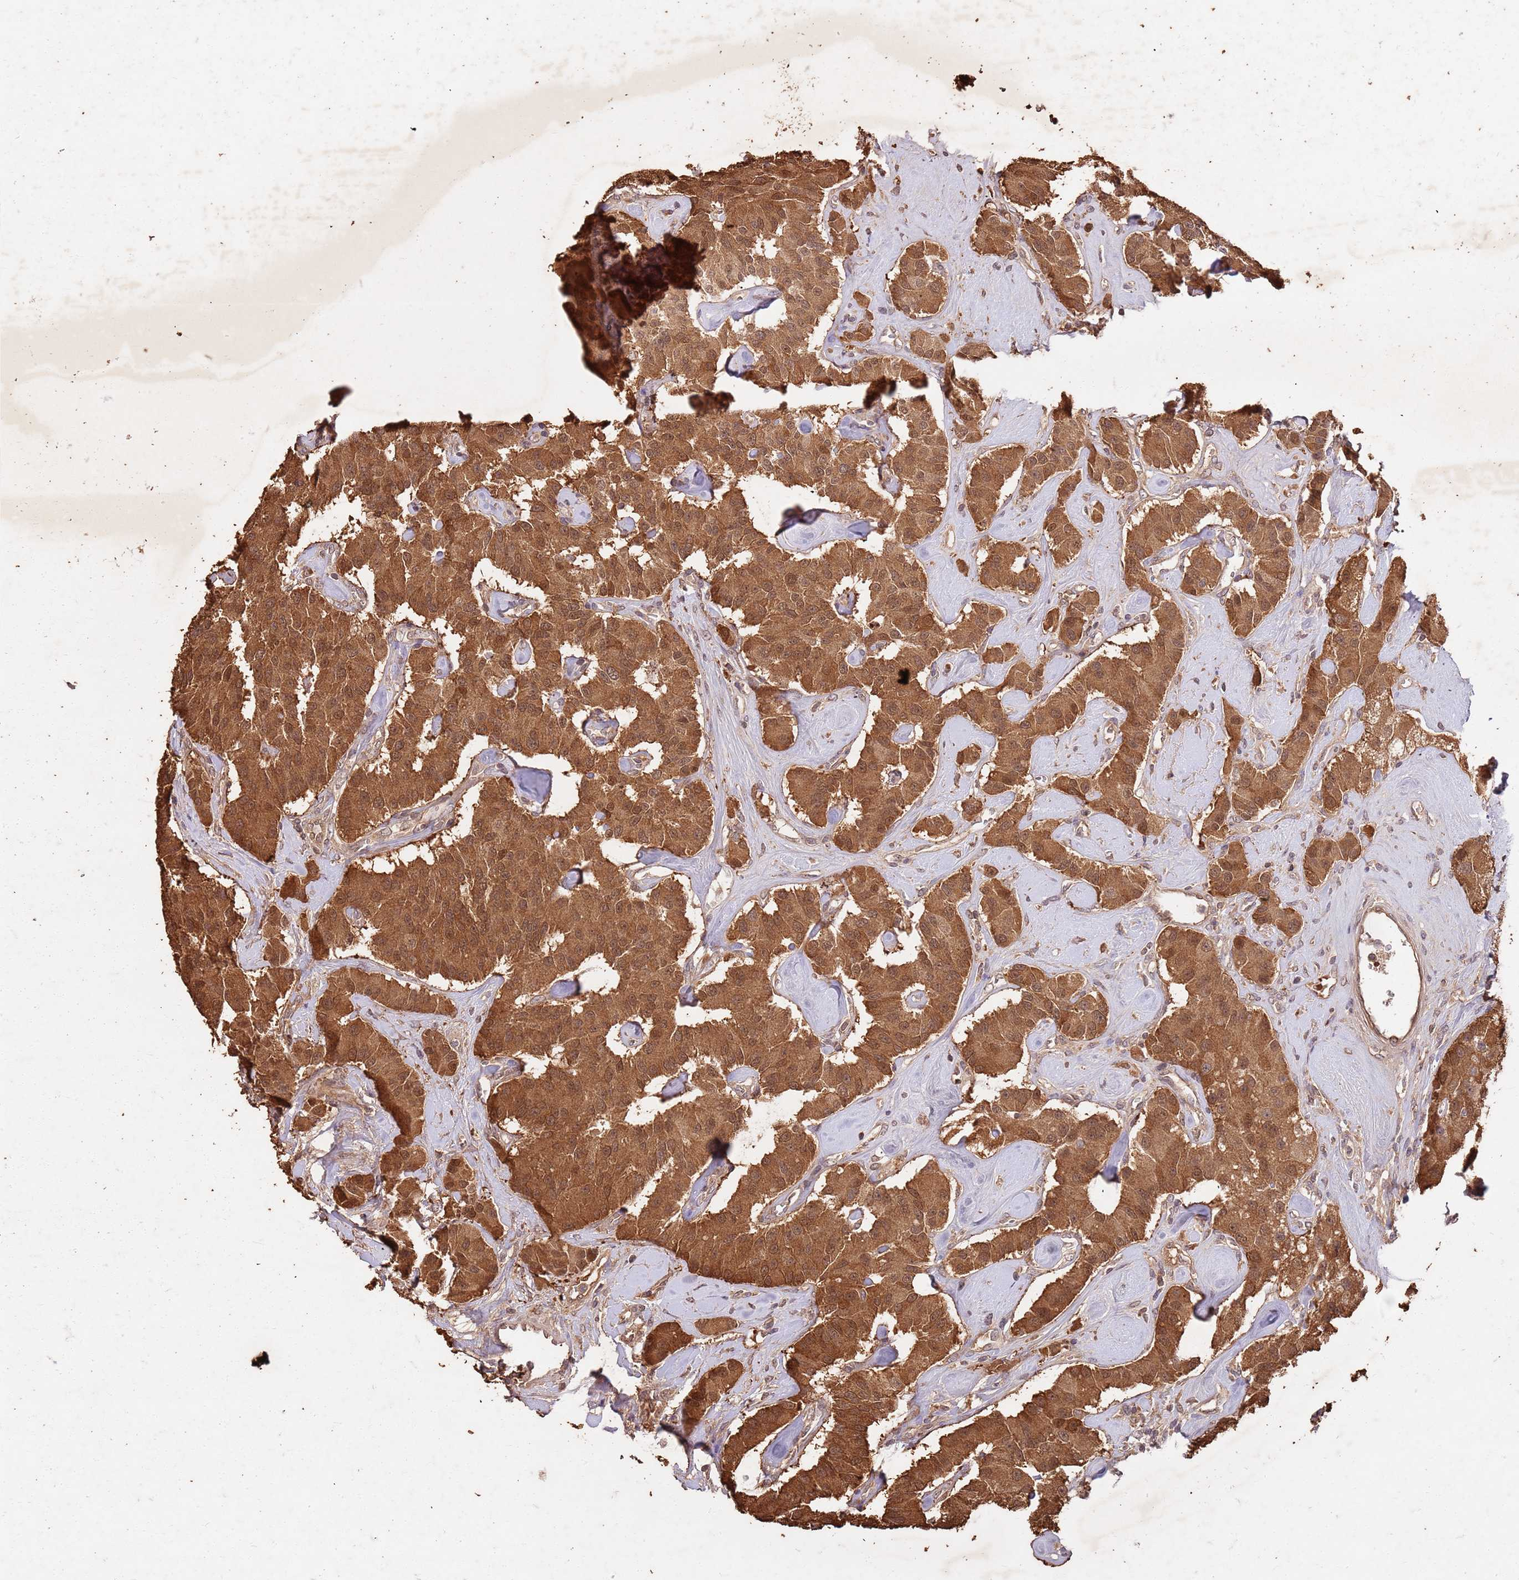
{"staining": {"intensity": "strong", "quantity": ">75%", "location": "cytoplasmic/membranous,nuclear"}, "tissue": "carcinoid", "cell_type": "Tumor cells", "image_type": "cancer", "snomed": [{"axis": "morphology", "description": "Carcinoid, malignant, NOS"}, {"axis": "topography", "description": "Pancreas"}], "caption": "An immunohistochemistry micrograph of neoplastic tissue is shown. Protein staining in brown shows strong cytoplasmic/membranous and nuclear positivity in carcinoid within tumor cells.", "gene": "UBE3A", "patient": {"sex": "male", "age": 41}}